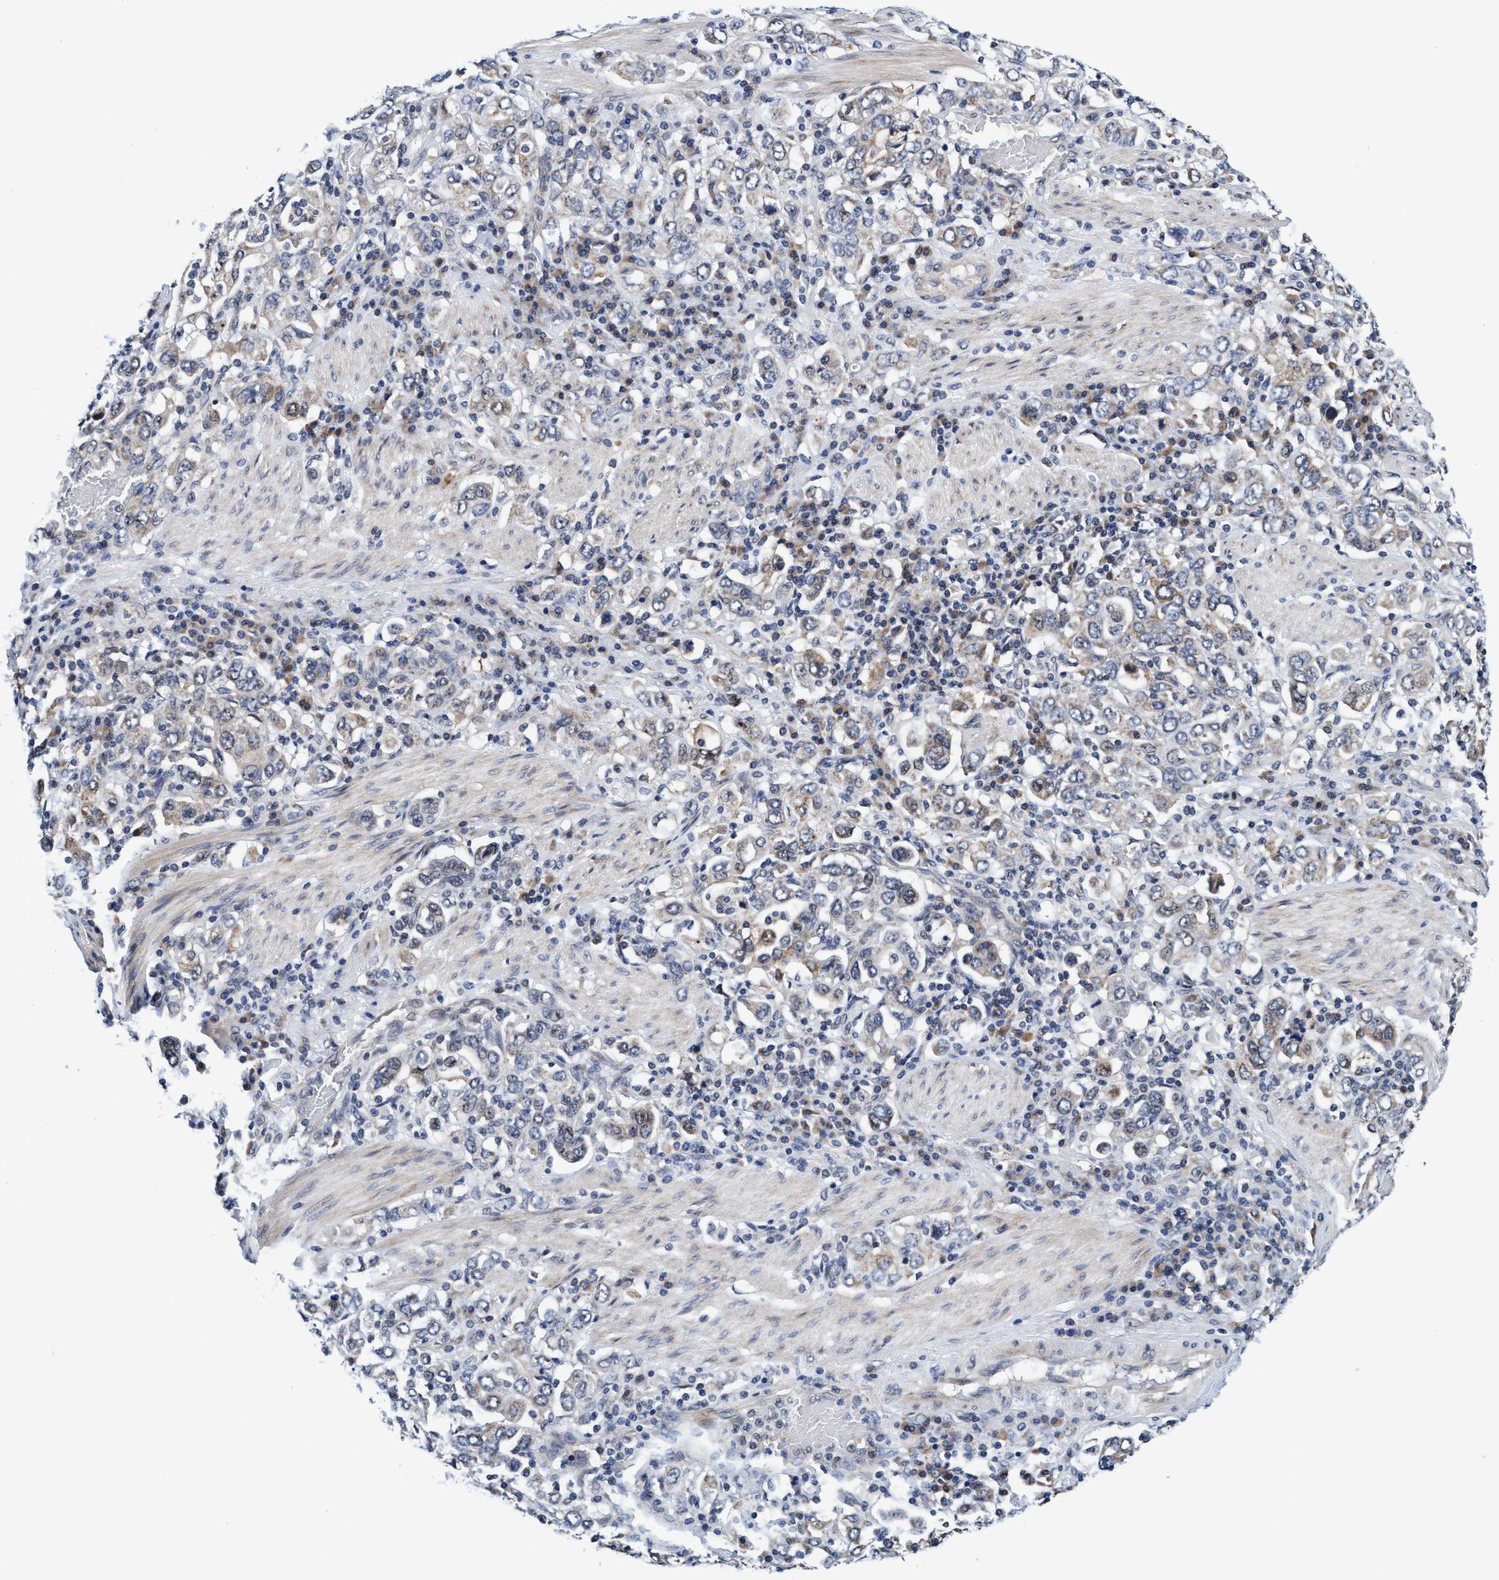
{"staining": {"intensity": "weak", "quantity": "<25%", "location": "cytoplasmic/membranous"}, "tissue": "stomach cancer", "cell_type": "Tumor cells", "image_type": "cancer", "snomed": [{"axis": "morphology", "description": "Adenocarcinoma, NOS"}, {"axis": "topography", "description": "Stomach, upper"}], "caption": "Micrograph shows no significant protein positivity in tumor cells of stomach cancer.", "gene": "AGAP2", "patient": {"sex": "male", "age": 62}}